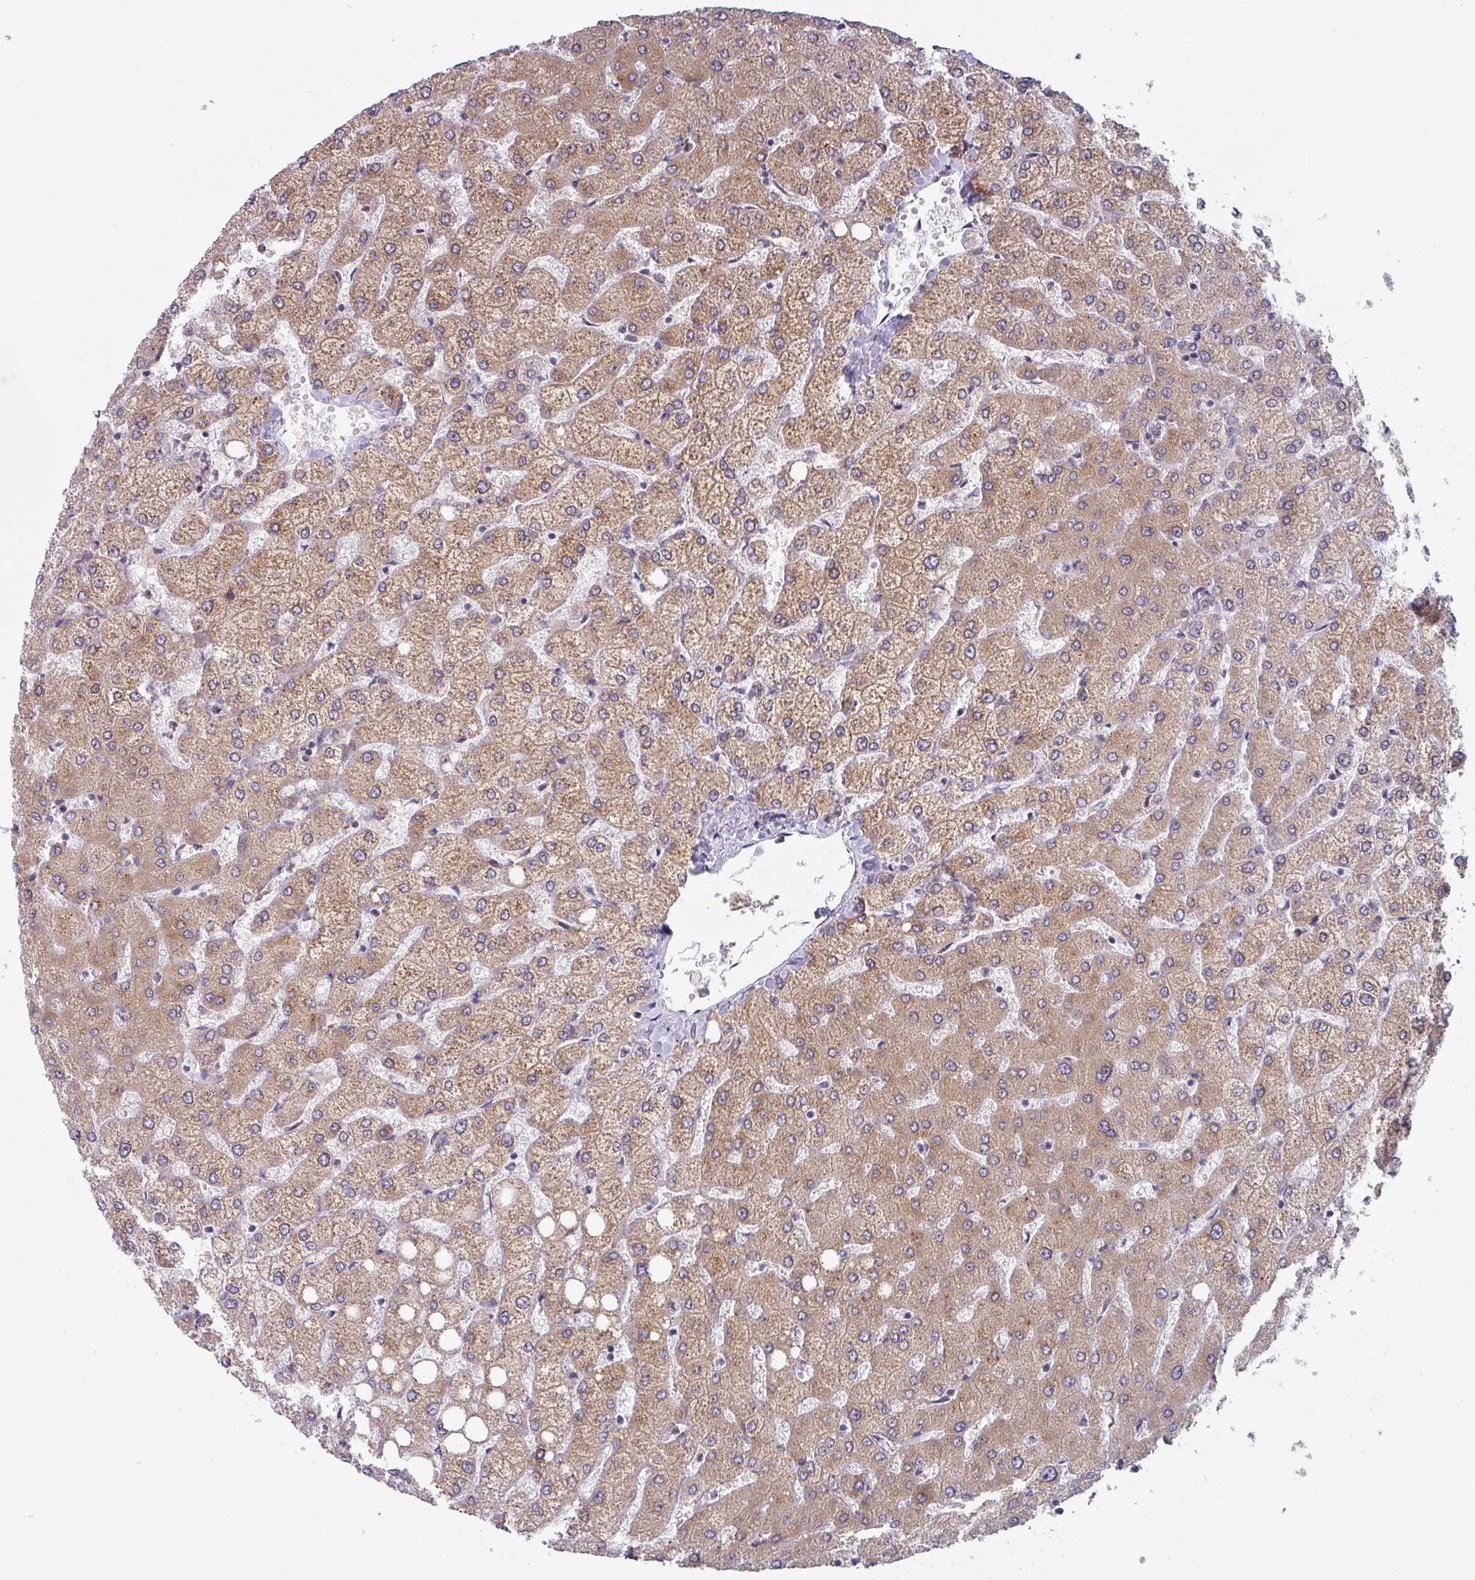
{"staining": {"intensity": "negative", "quantity": "none", "location": "none"}, "tissue": "liver", "cell_type": "Cholangiocytes", "image_type": "normal", "snomed": [{"axis": "morphology", "description": "Normal tissue, NOS"}, {"axis": "topography", "description": "Liver"}], "caption": "Liver stained for a protein using immunohistochemistry (IHC) shows no staining cholangiocytes.", "gene": "TAPT1", "patient": {"sex": "female", "age": 54}}